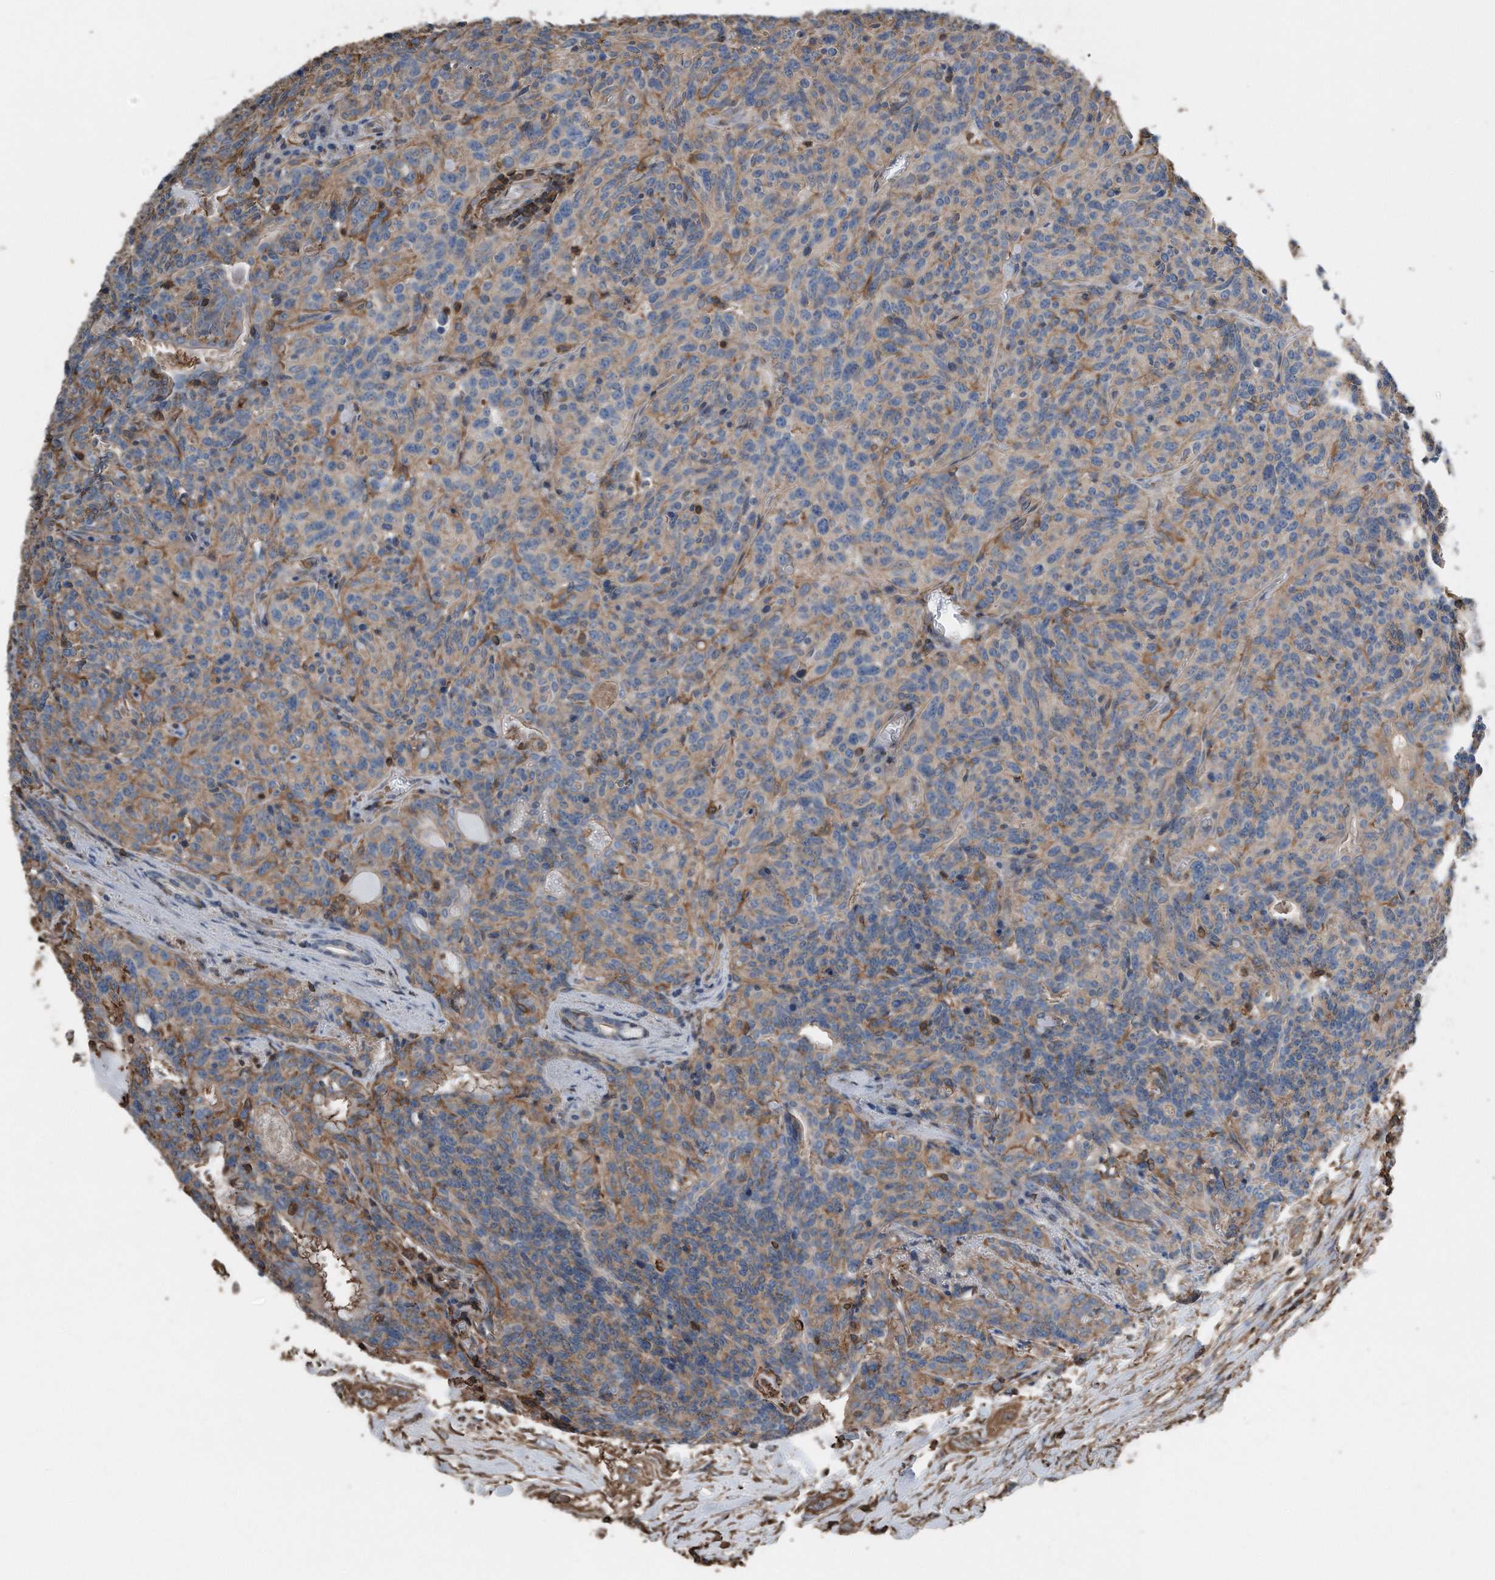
{"staining": {"intensity": "weak", "quantity": ">75%", "location": "cytoplasmic/membranous"}, "tissue": "carcinoid", "cell_type": "Tumor cells", "image_type": "cancer", "snomed": [{"axis": "morphology", "description": "Carcinoid, malignant, NOS"}, {"axis": "topography", "description": "Lung"}], "caption": "Tumor cells exhibit low levels of weak cytoplasmic/membranous expression in about >75% of cells in carcinoid (malignant). Immunohistochemistry stains the protein of interest in brown and the nuclei are stained blue.", "gene": "RSPO3", "patient": {"sex": "female", "age": 46}}